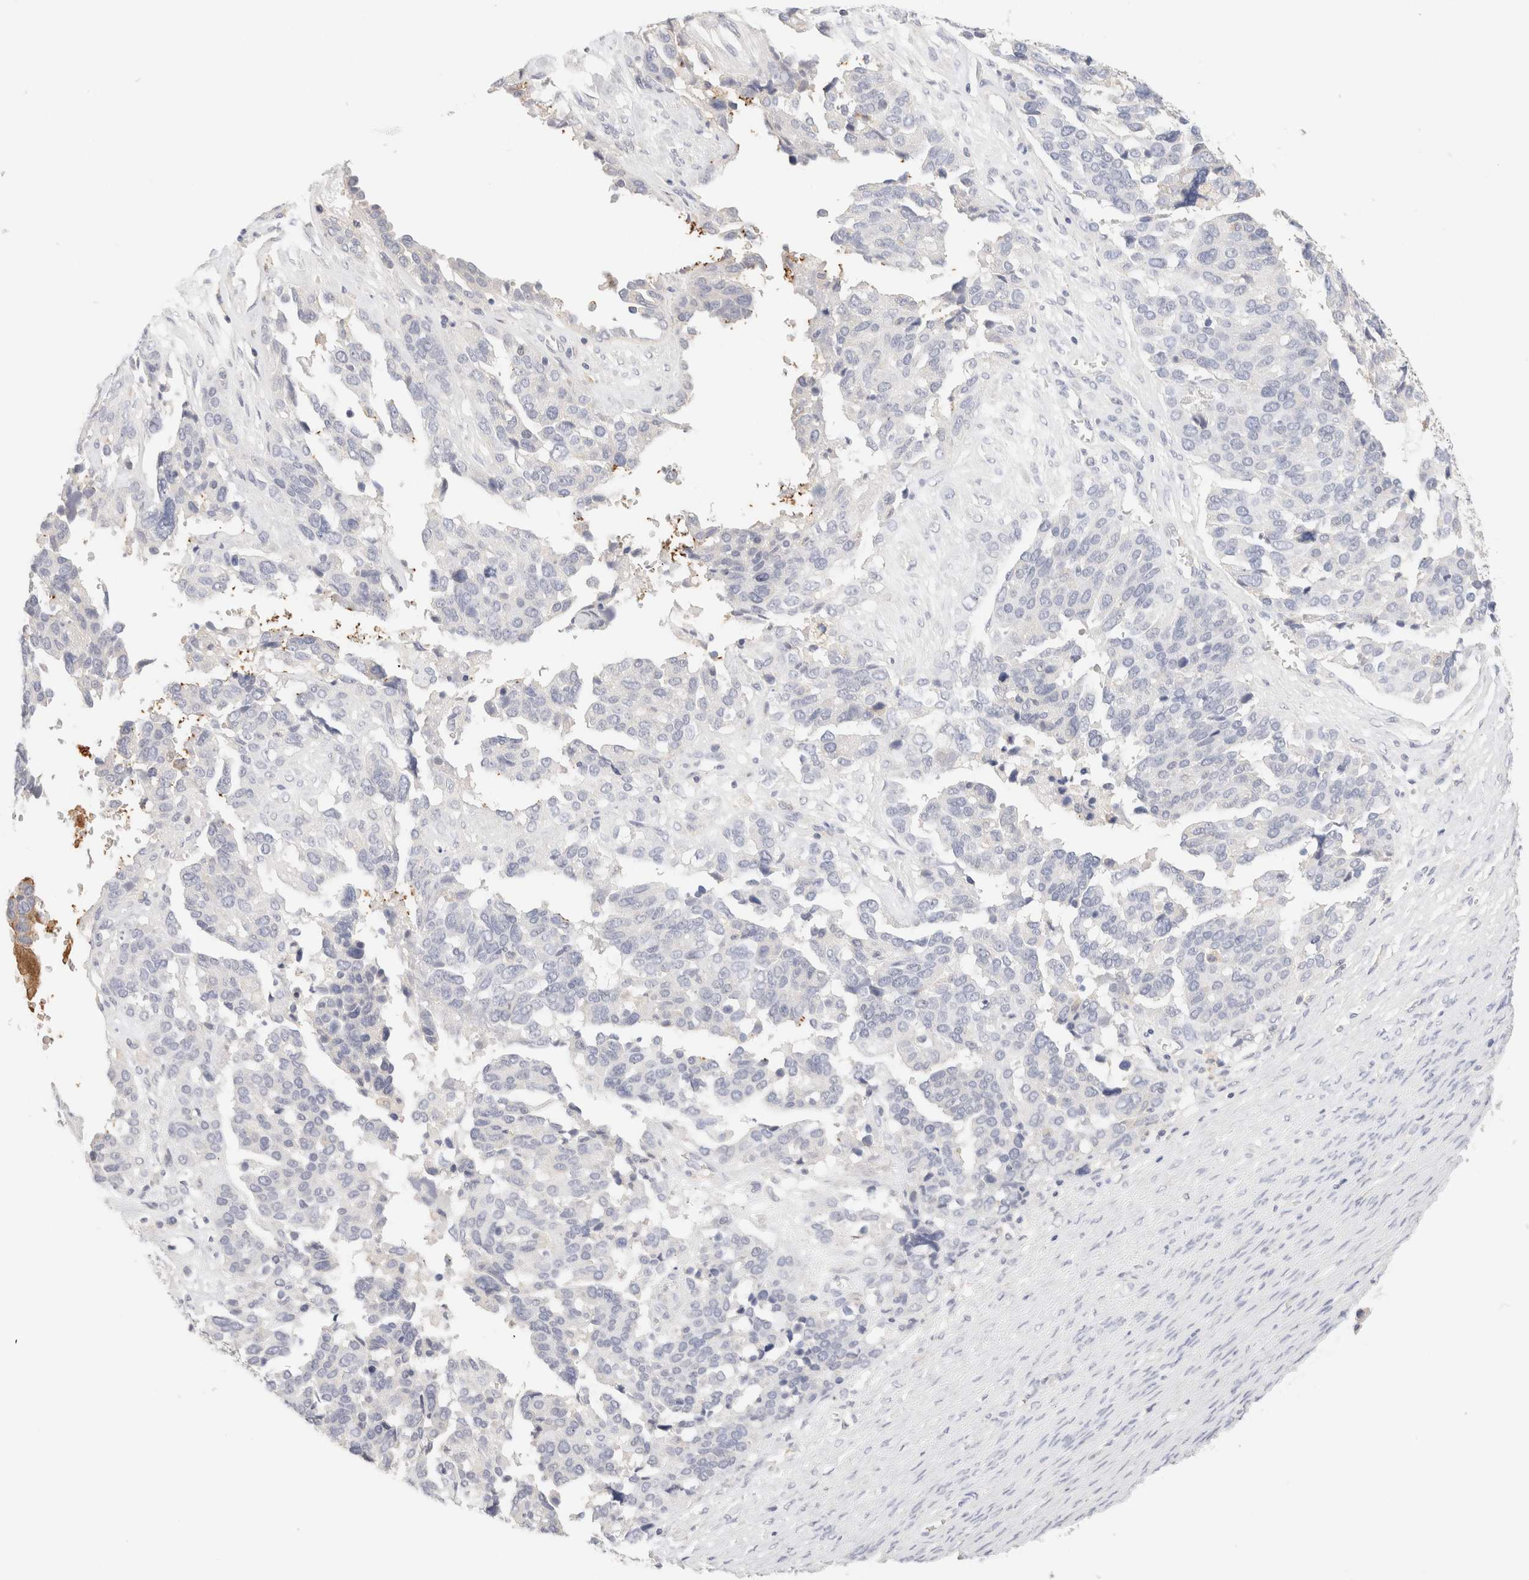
{"staining": {"intensity": "negative", "quantity": "none", "location": "none"}, "tissue": "ovarian cancer", "cell_type": "Tumor cells", "image_type": "cancer", "snomed": [{"axis": "morphology", "description": "Cystadenocarcinoma, serous, NOS"}, {"axis": "topography", "description": "Ovary"}], "caption": "Ovarian cancer (serous cystadenocarcinoma) was stained to show a protein in brown. There is no significant staining in tumor cells.", "gene": "SCGB2A2", "patient": {"sex": "female", "age": 44}}